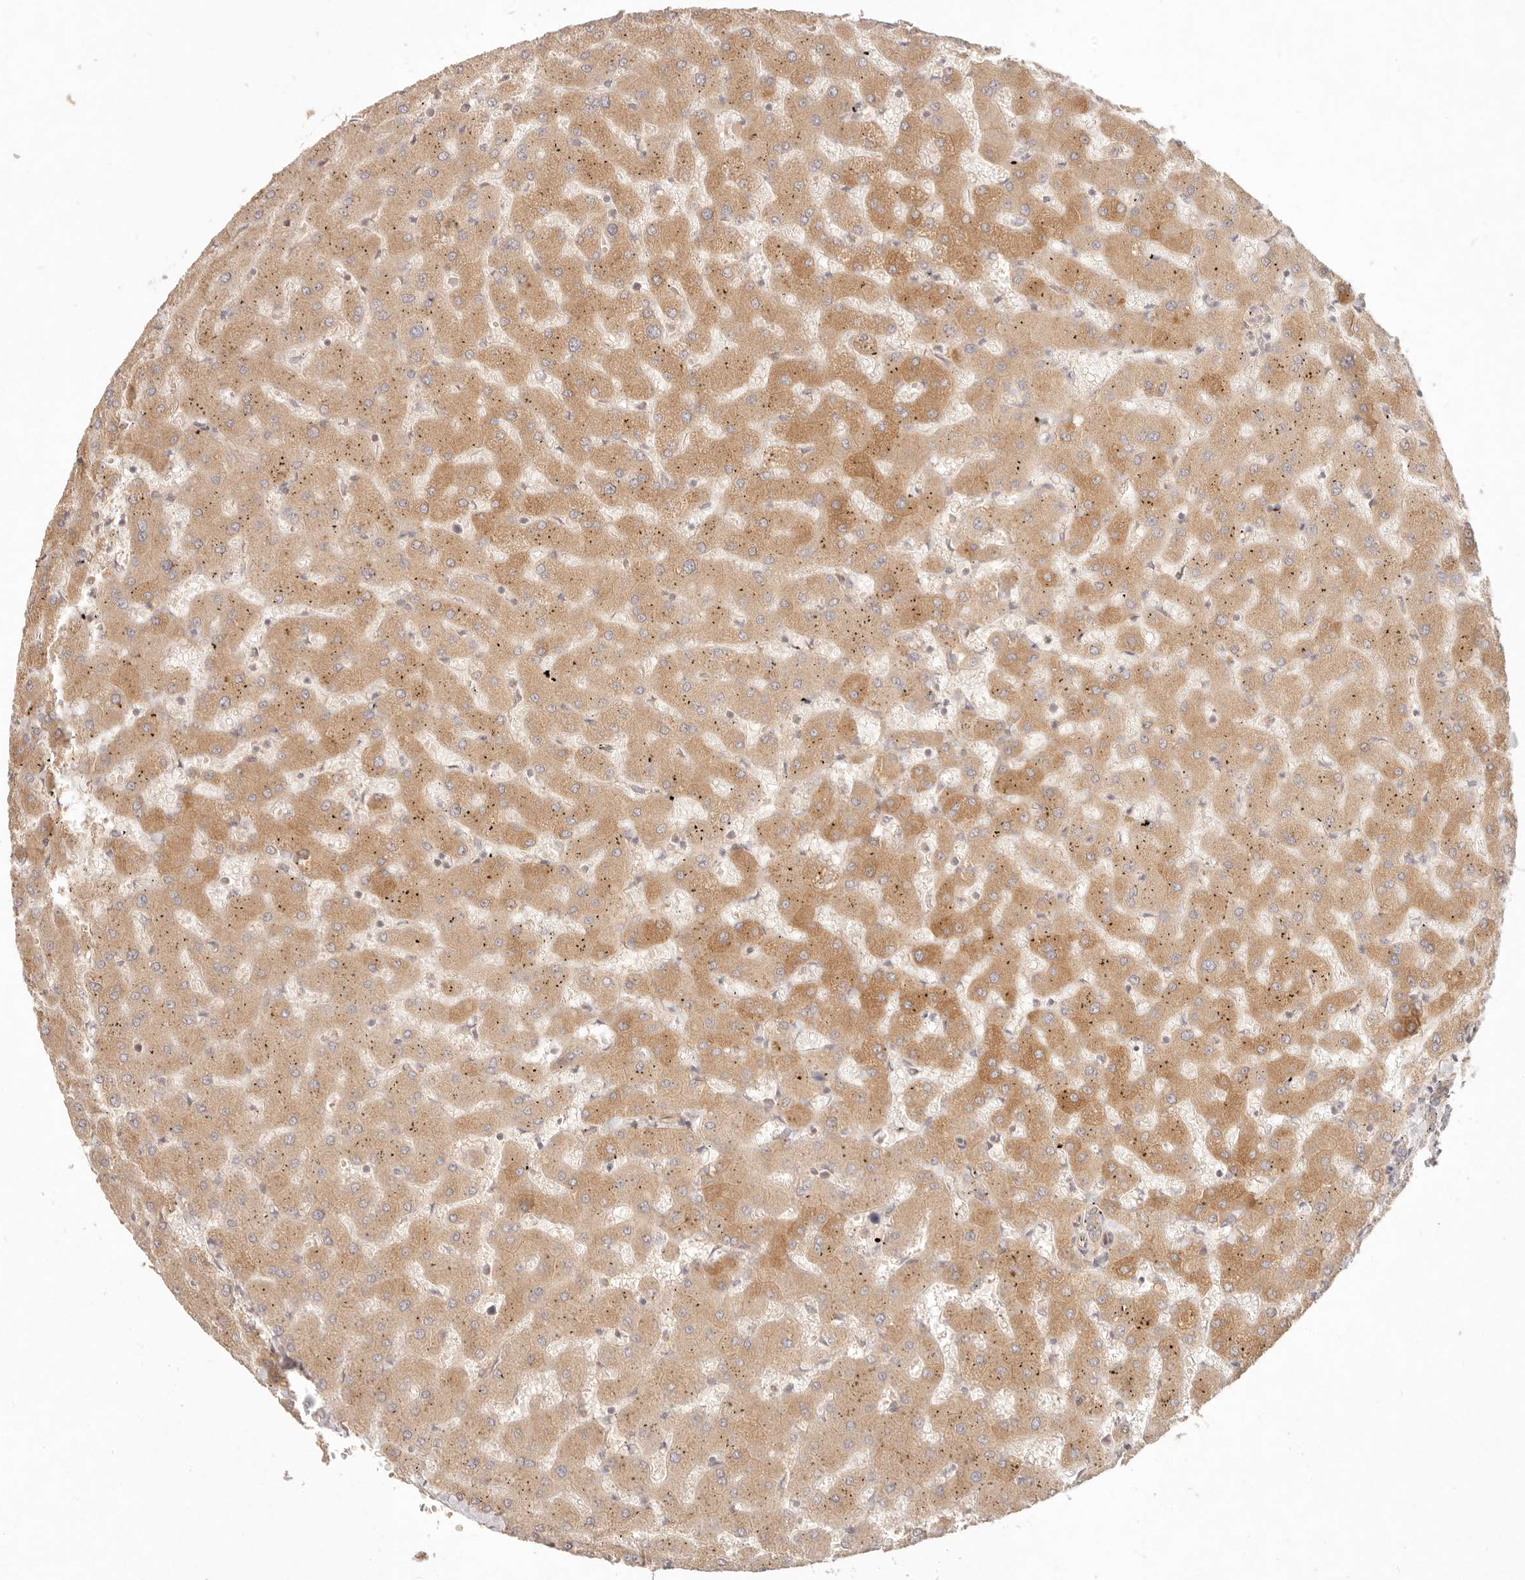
{"staining": {"intensity": "moderate", "quantity": "25%-75%", "location": "cytoplasmic/membranous"}, "tissue": "liver", "cell_type": "Cholangiocytes", "image_type": "normal", "snomed": [{"axis": "morphology", "description": "Normal tissue, NOS"}, {"axis": "topography", "description": "Liver"}], "caption": "A micrograph of liver stained for a protein demonstrates moderate cytoplasmic/membranous brown staining in cholangiocytes. The staining was performed using DAB (3,3'-diaminobenzidine), with brown indicating positive protein expression. Nuclei are stained blue with hematoxylin.", "gene": "PPP1R3B", "patient": {"sex": "female", "age": 63}}